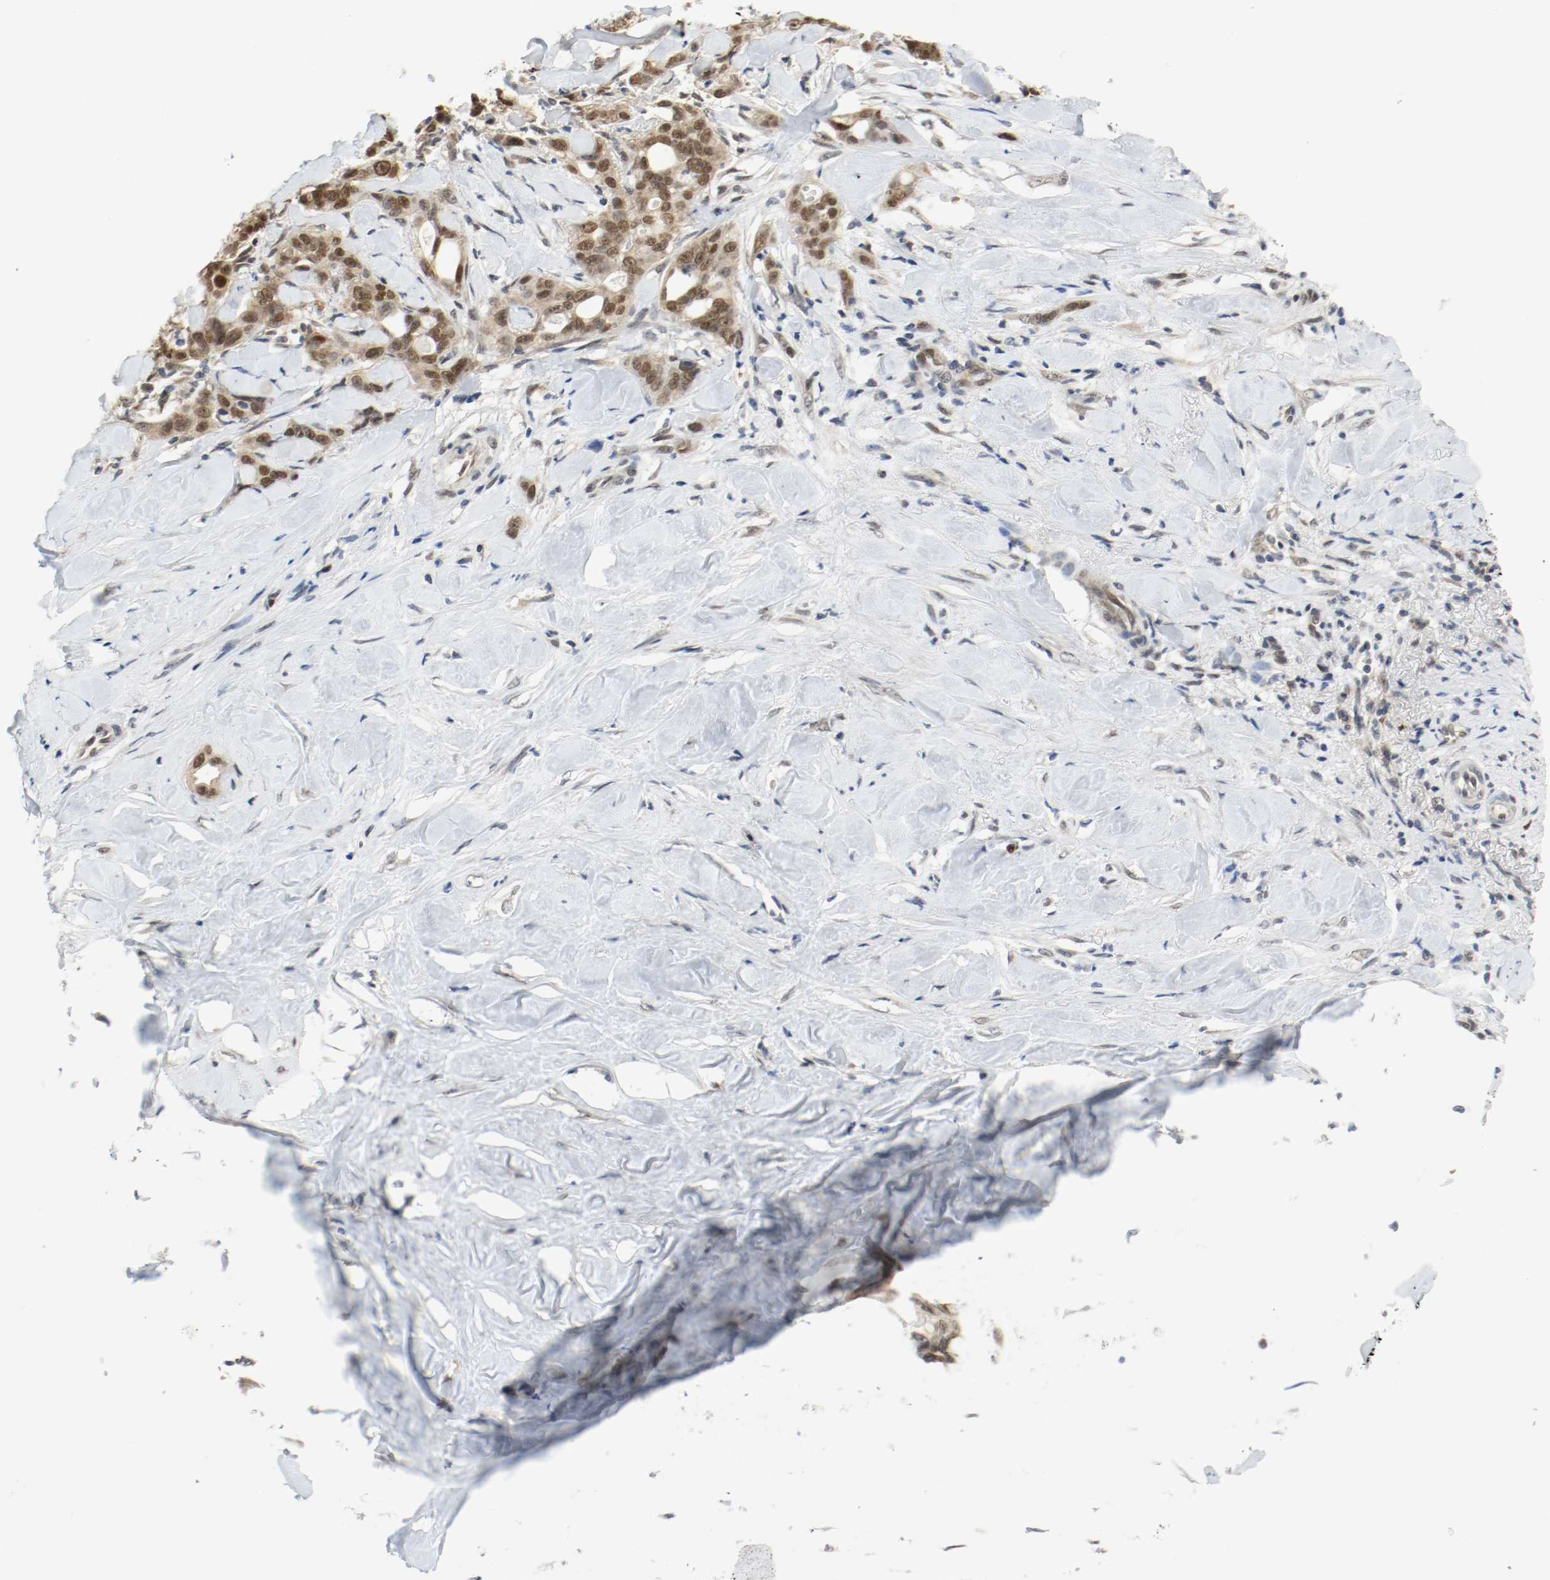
{"staining": {"intensity": "moderate", "quantity": ">75%", "location": "cytoplasmic/membranous,nuclear"}, "tissue": "liver cancer", "cell_type": "Tumor cells", "image_type": "cancer", "snomed": [{"axis": "morphology", "description": "Cholangiocarcinoma"}, {"axis": "topography", "description": "Liver"}], "caption": "Liver cancer tissue reveals moderate cytoplasmic/membranous and nuclear staining in approximately >75% of tumor cells", "gene": "PPME1", "patient": {"sex": "female", "age": 67}}